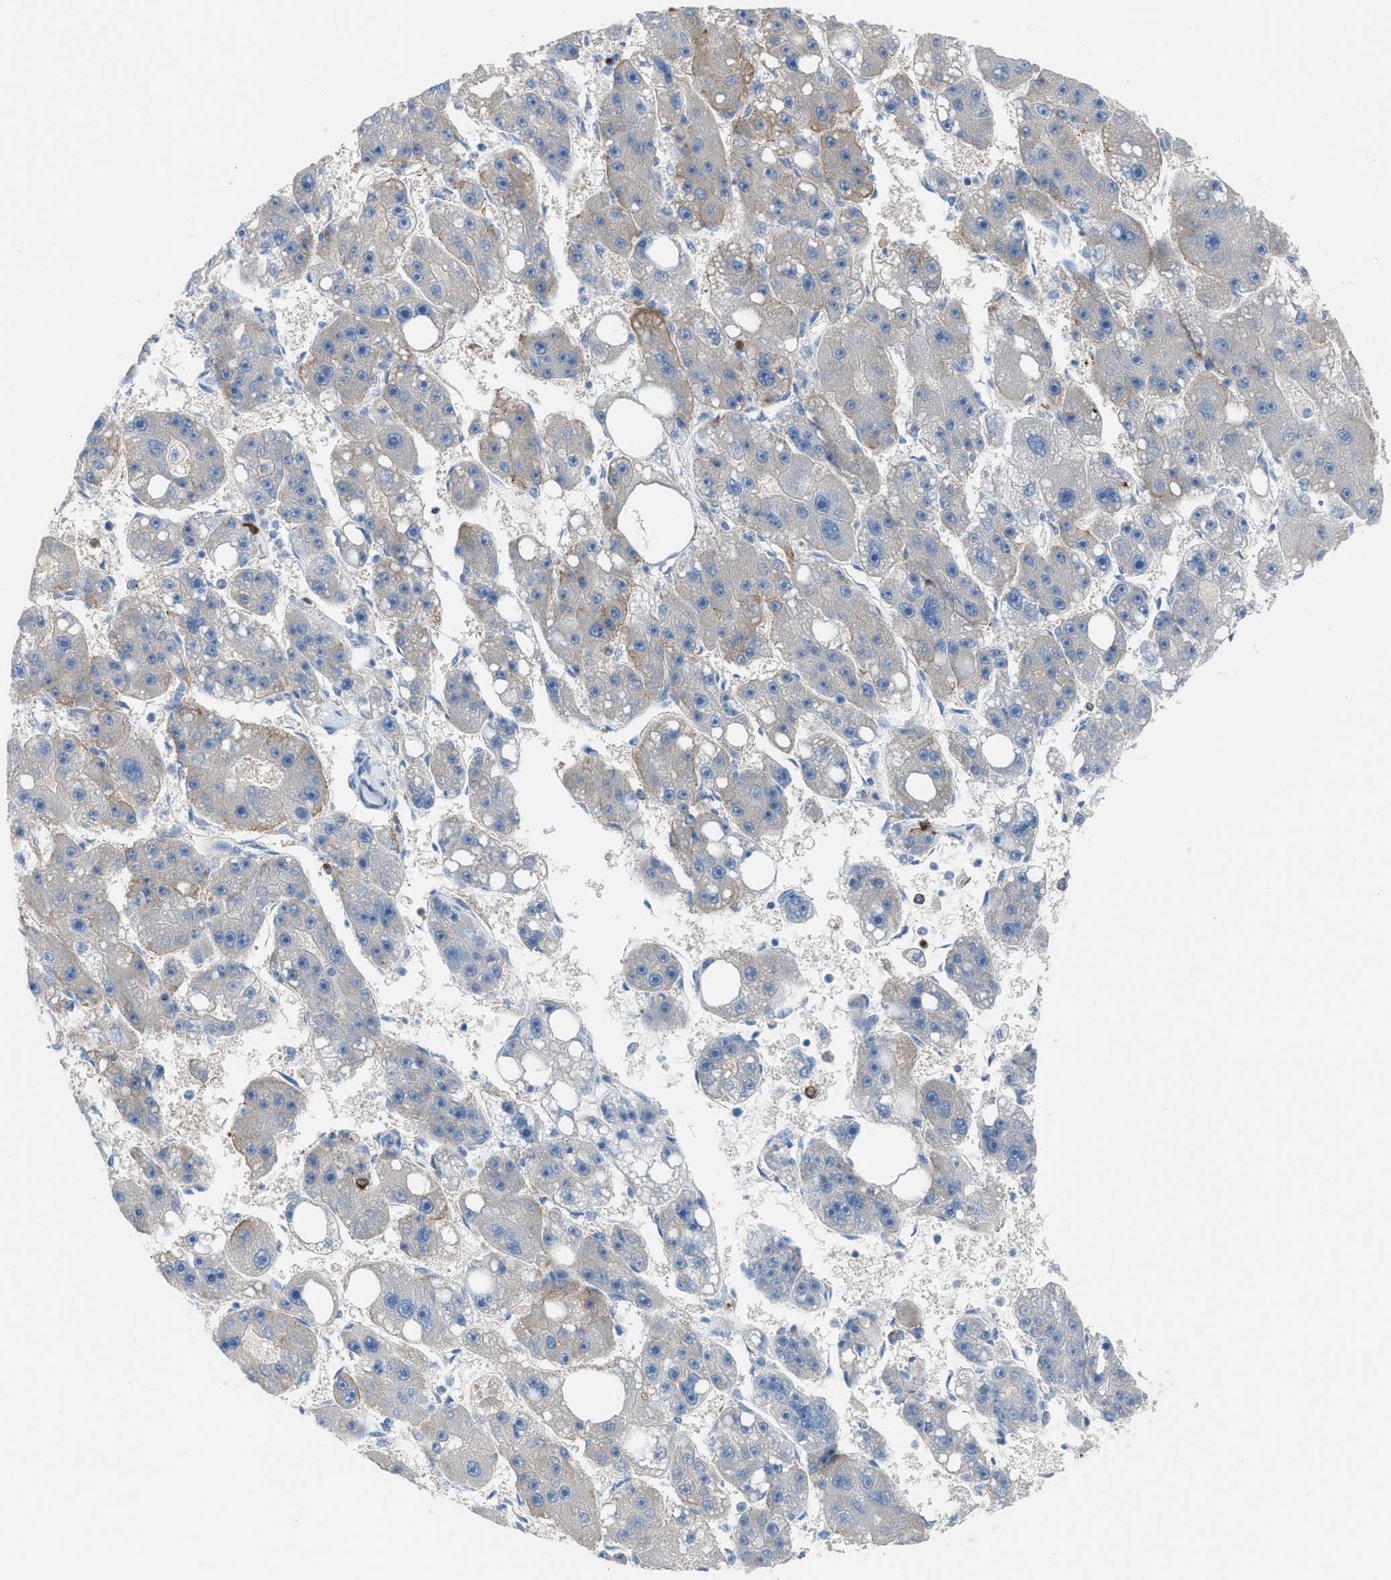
{"staining": {"intensity": "negative", "quantity": "none", "location": "none"}, "tissue": "liver cancer", "cell_type": "Tumor cells", "image_type": "cancer", "snomed": [{"axis": "morphology", "description": "Carcinoma, Hepatocellular, NOS"}, {"axis": "topography", "description": "Liver"}], "caption": "Protein analysis of liver cancer shows no significant expression in tumor cells.", "gene": "CLEC10A", "patient": {"sex": "female", "age": 61}}